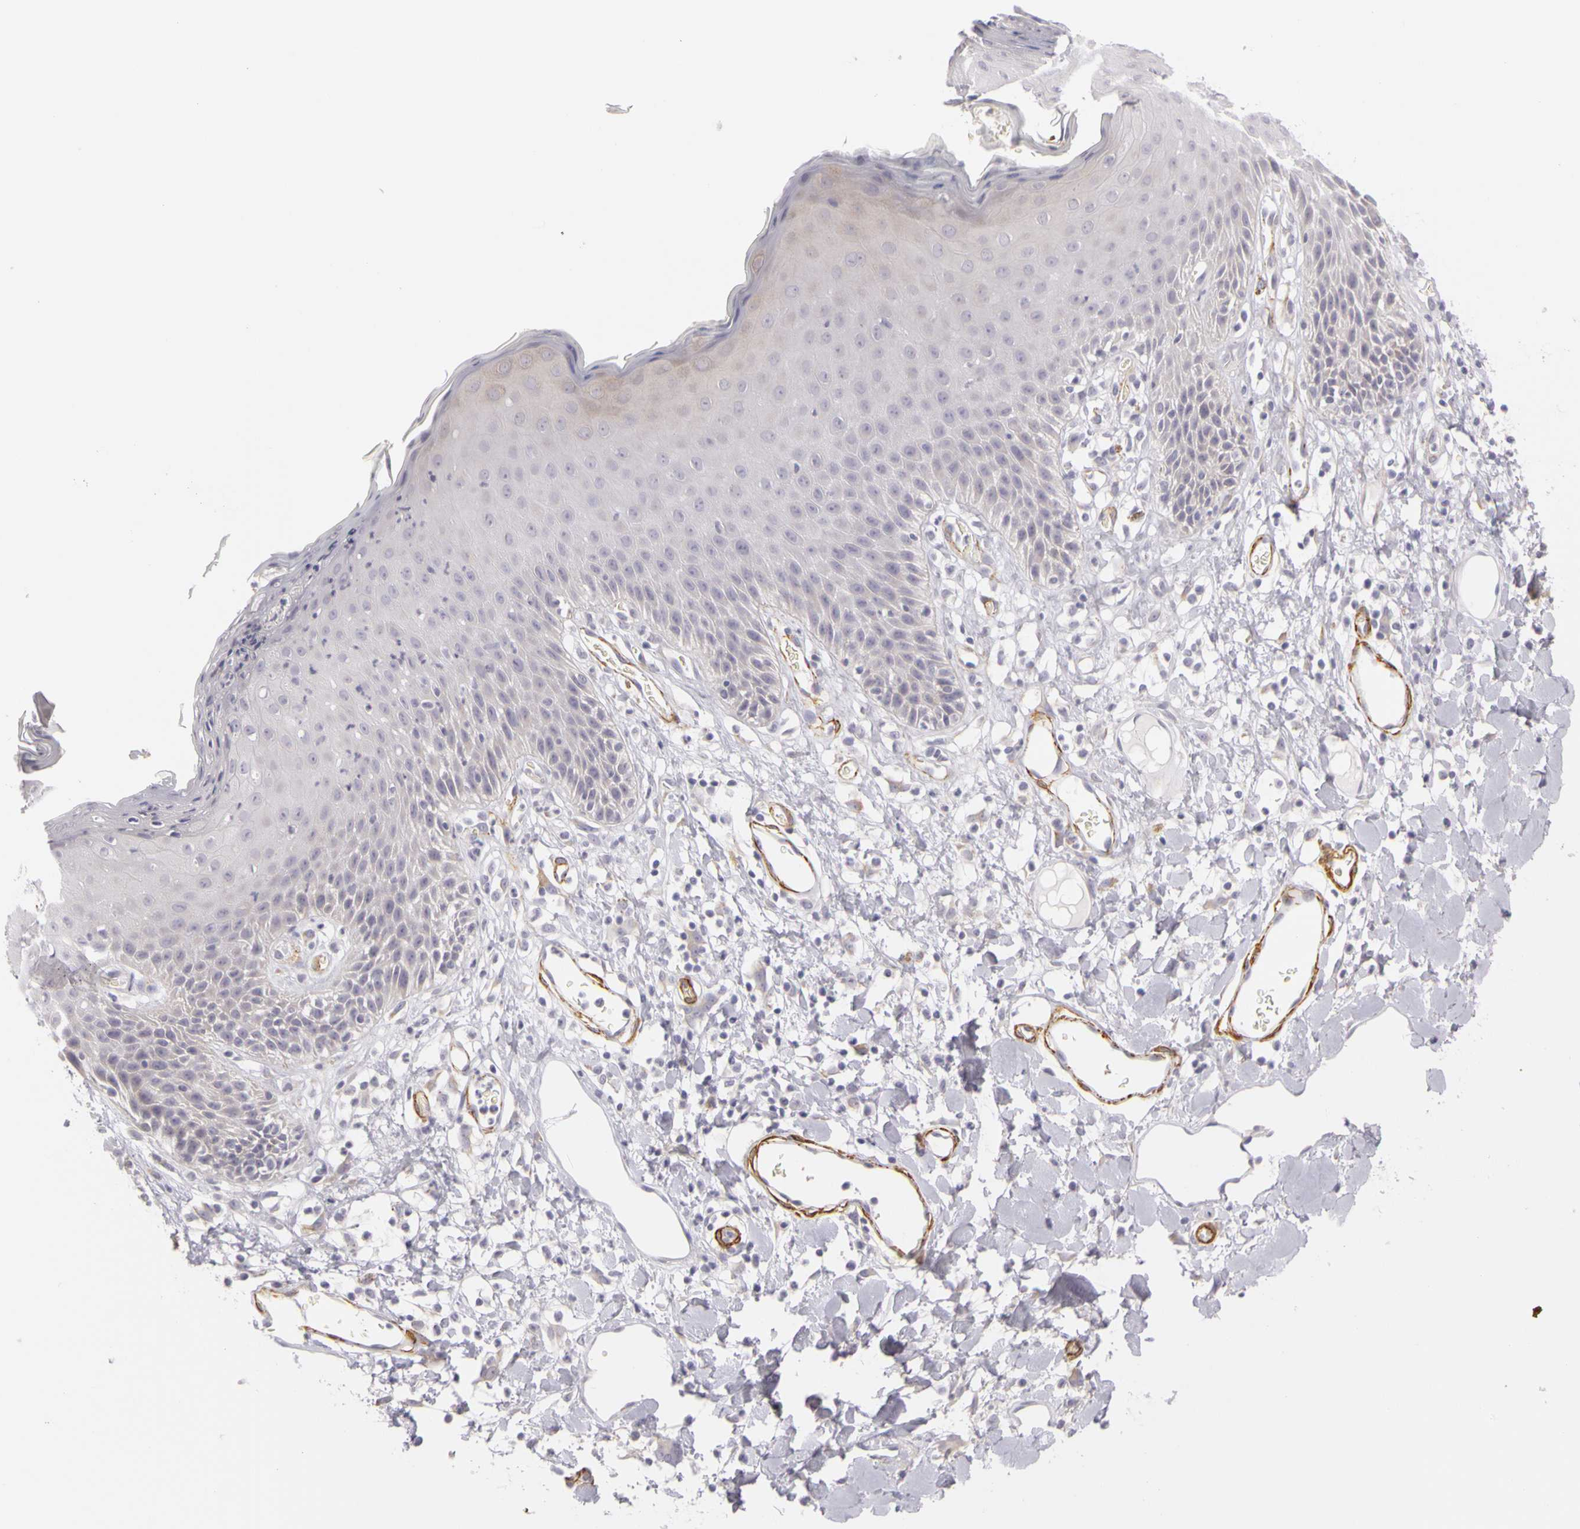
{"staining": {"intensity": "weak", "quantity": "<25%", "location": "cytoplasmic/membranous"}, "tissue": "skin", "cell_type": "Epidermal cells", "image_type": "normal", "snomed": [{"axis": "morphology", "description": "Normal tissue, NOS"}, {"axis": "topography", "description": "Vulva"}, {"axis": "topography", "description": "Peripheral nerve tissue"}], "caption": "High power microscopy photomicrograph of an immunohistochemistry image of normal skin, revealing no significant staining in epidermal cells. (DAB (3,3'-diaminobenzidine) IHC with hematoxylin counter stain).", "gene": "CNTN2", "patient": {"sex": "female", "age": 68}}